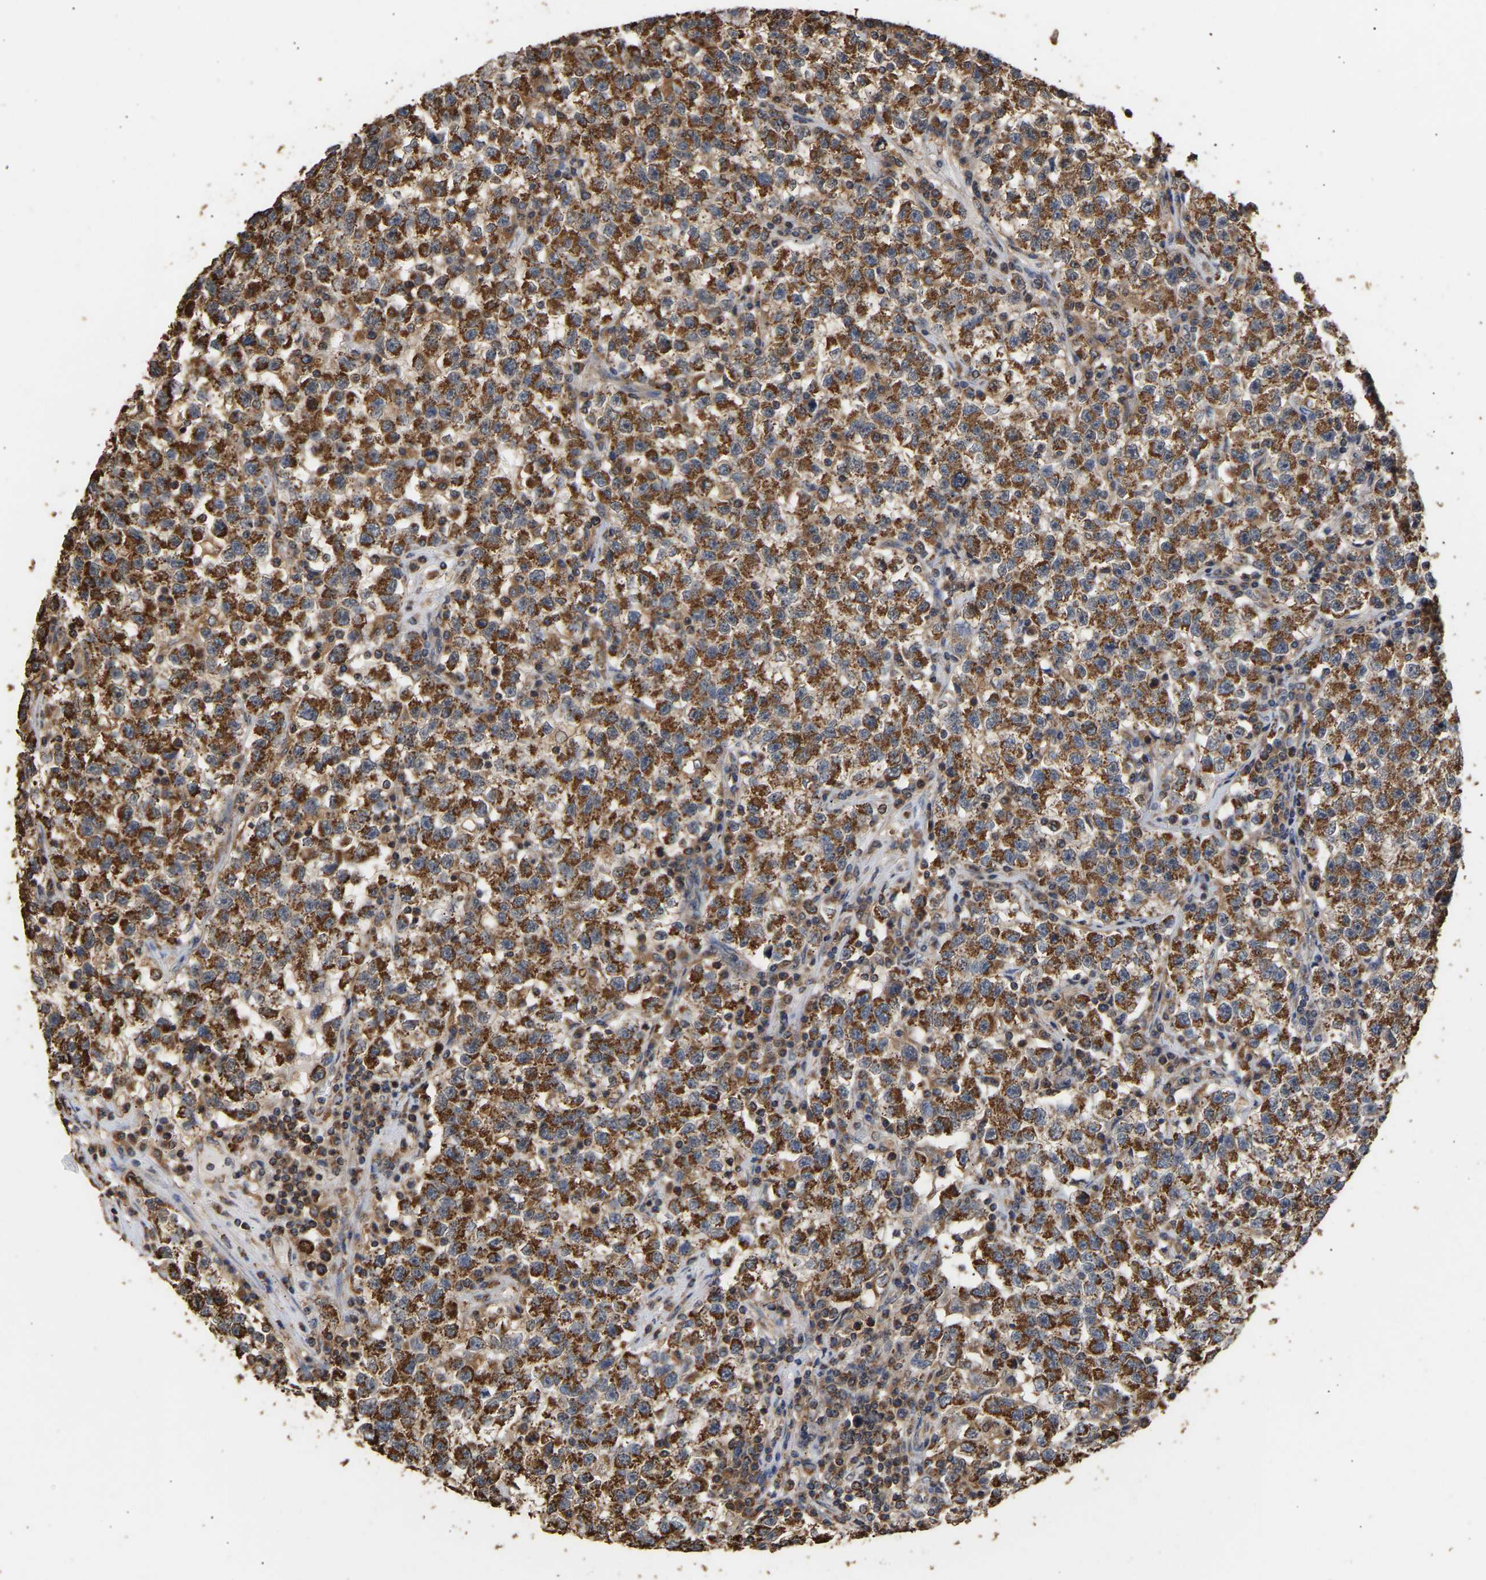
{"staining": {"intensity": "strong", "quantity": ">75%", "location": "cytoplasmic/membranous"}, "tissue": "testis cancer", "cell_type": "Tumor cells", "image_type": "cancer", "snomed": [{"axis": "morphology", "description": "Seminoma, NOS"}, {"axis": "topography", "description": "Testis"}], "caption": "Protein analysis of testis cancer (seminoma) tissue reveals strong cytoplasmic/membranous expression in about >75% of tumor cells.", "gene": "ZNF26", "patient": {"sex": "male", "age": 22}}